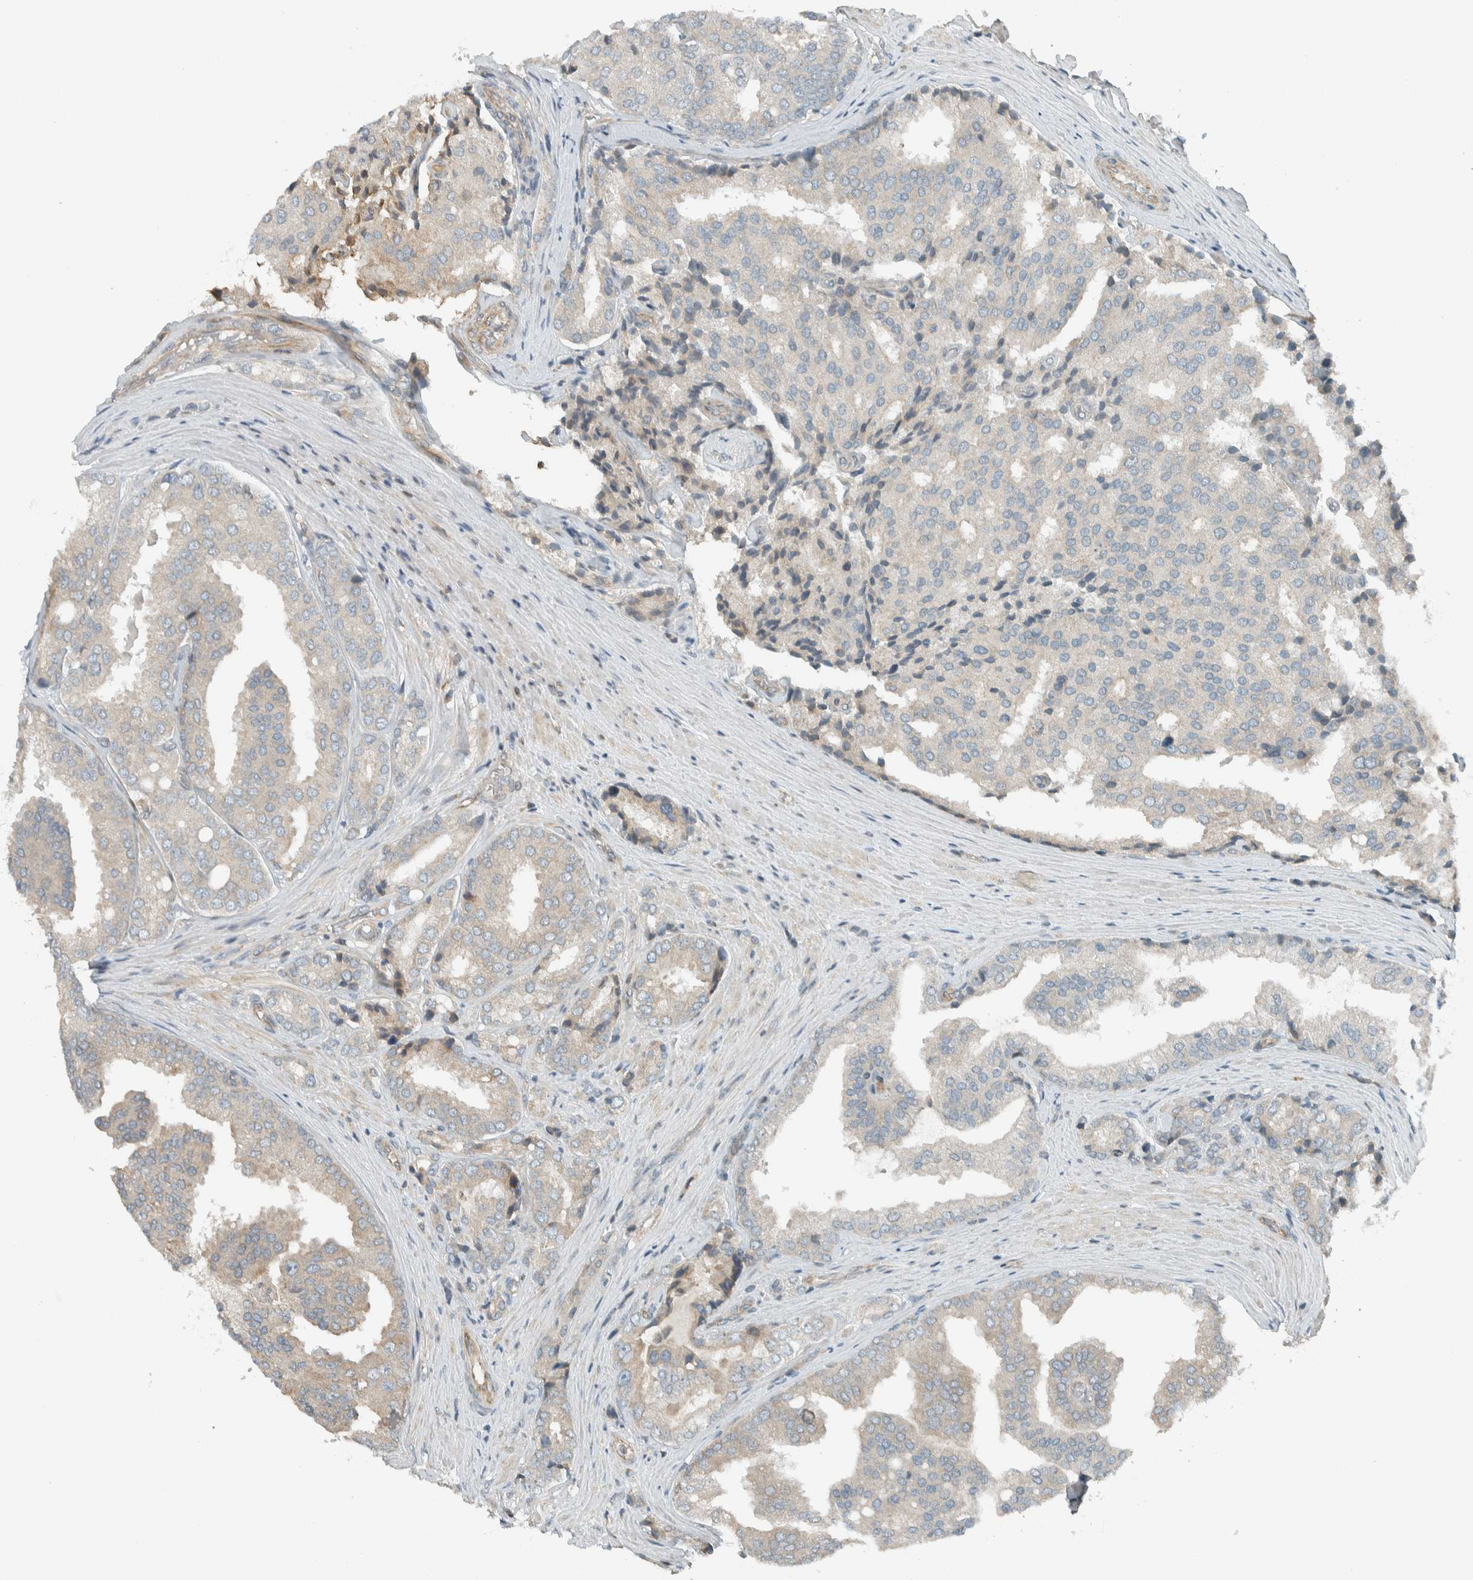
{"staining": {"intensity": "negative", "quantity": "none", "location": "none"}, "tissue": "prostate cancer", "cell_type": "Tumor cells", "image_type": "cancer", "snomed": [{"axis": "morphology", "description": "Adenocarcinoma, High grade"}, {"axis": "topography", "description": "Prostate"}], "caption": "Immunohistochemistry (IHC) histopathology image of neoplastic tissue: prostate cancer (high-grade adenocarcinoma) stained with DAB demonstrates no significant protein expression in tumor cells. (Stains: DAB (3,3'-diaminobenzidine) immunohistochemistry (IHC) with hematoxylin counter stain, Microscopy: brightfield microscopy at high magnification).", "gene": "SEL1L", "patient": {"sex": "male", "age": 50}}